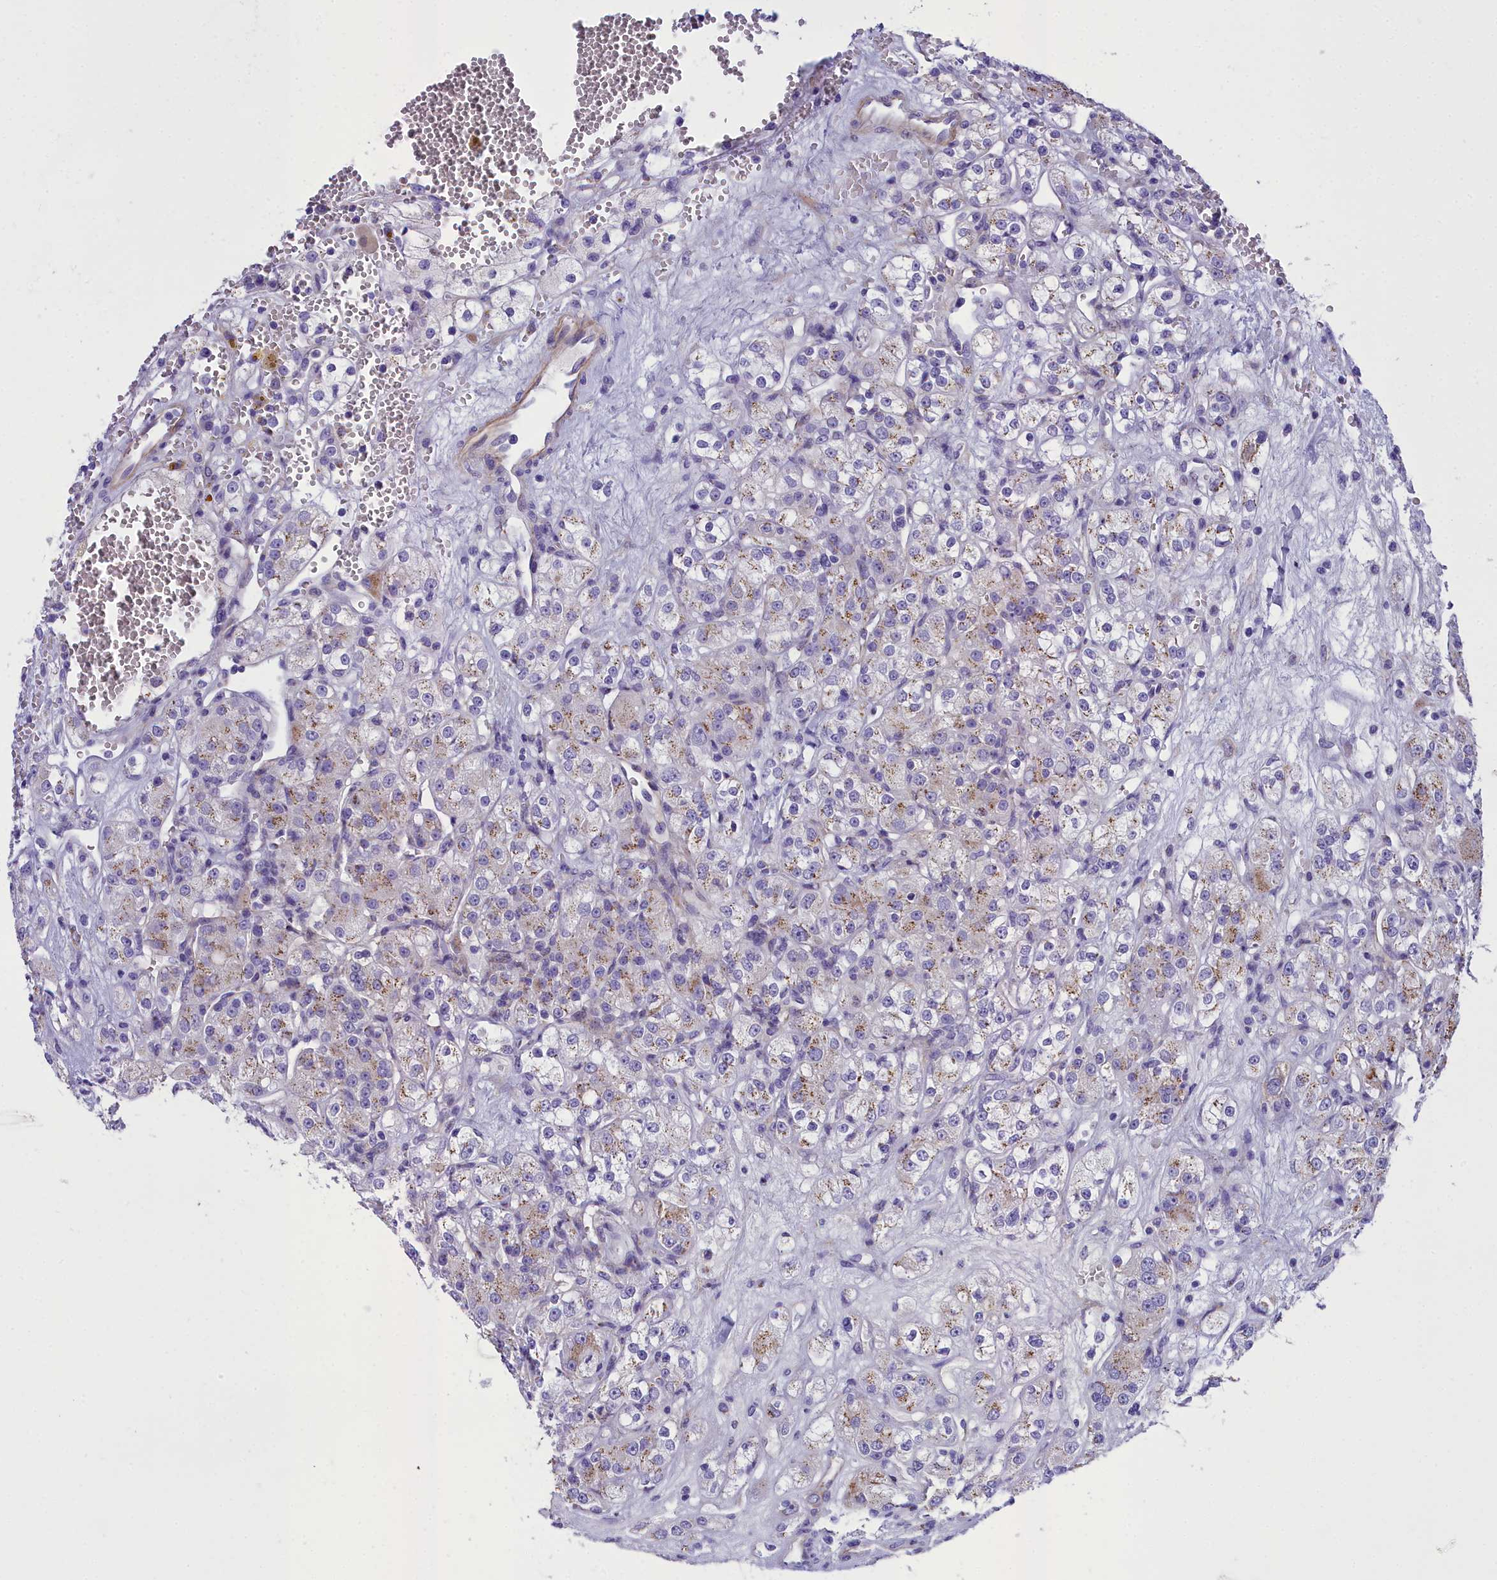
{"staining": {"intensity": "moderate", "quantity": "25%-75%", "location": "cytoplasmic/membranous"}, "tissue": "renal cancer", "cell_type": "Tumor cells", "image_type": "cancer", "snomed": [{"axis": "morphology", "description": "Normal tissue, NOS"}, {"axis": "morphology", "description": "Adenocarcinoma, NOS"}, {"axis": "topography", "description": "Kidney"}], "caption": "Tumor cells display medium levels of moderate cytoplasmic/membranous expression in approximately 25%-75% of cells in adenocarcinoma (renal).", "gene": "GFRA1", "patient": {"sex": "male", "age": 61}}